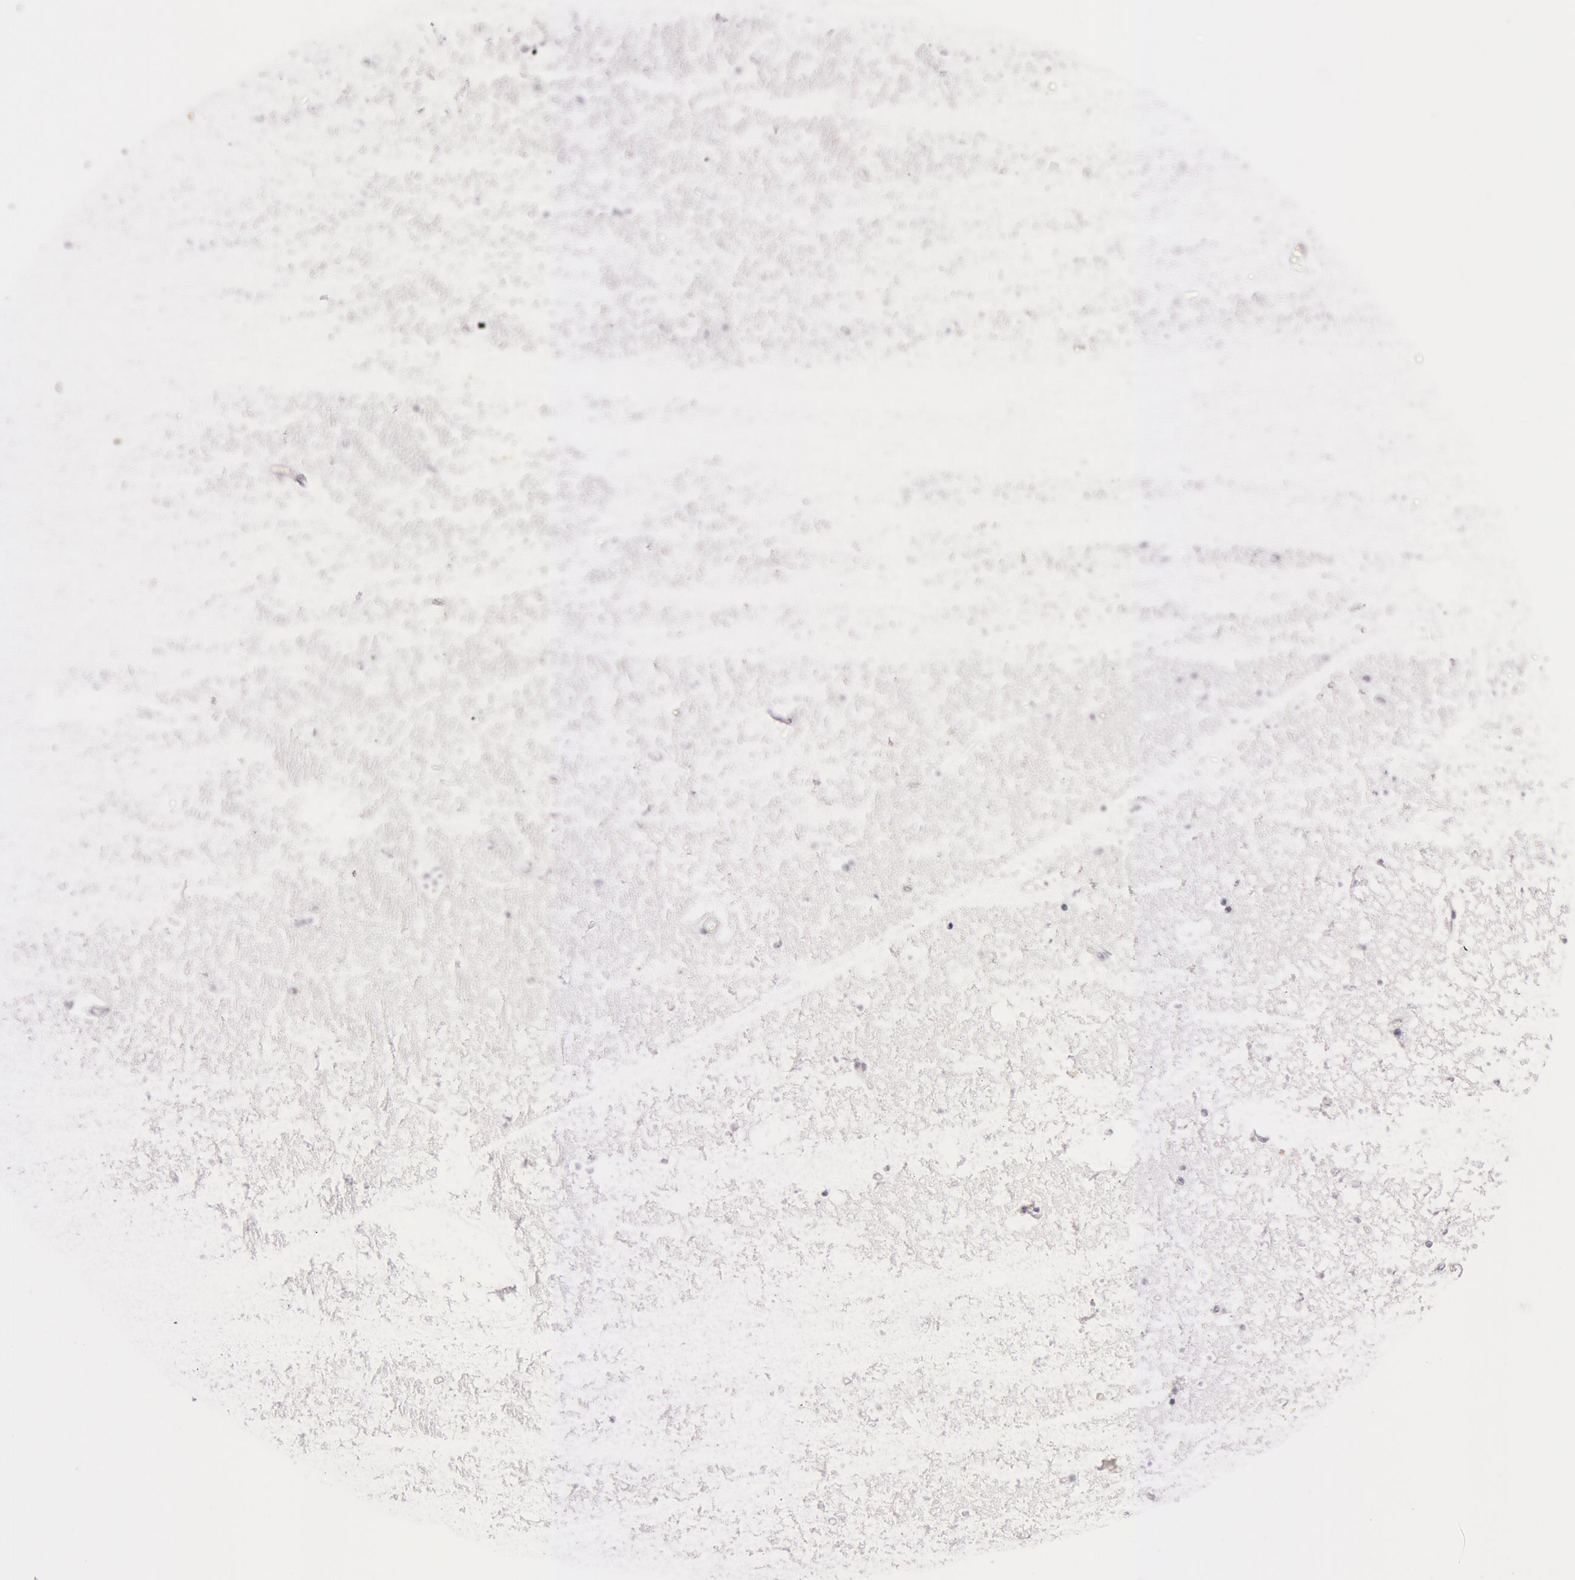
{"staining": {"intensity": "negative", "quantity": "none", "location": "none"}, "tissue": "hippocampus", "cell_type": "Glial cells", "image_type": "normal", "snomed": [{"axis": "morphology", "description": "Normal tissue, NOS"}, {"axis": "topography", "description": "Hippocampus"}], "caption": "Hippocampus stained for a protein using immunohistochemistry (IHC) shows no positivity glial cells.", "gene": "RBMY1A1", "patient": {"sex": "female", "age": 54}}